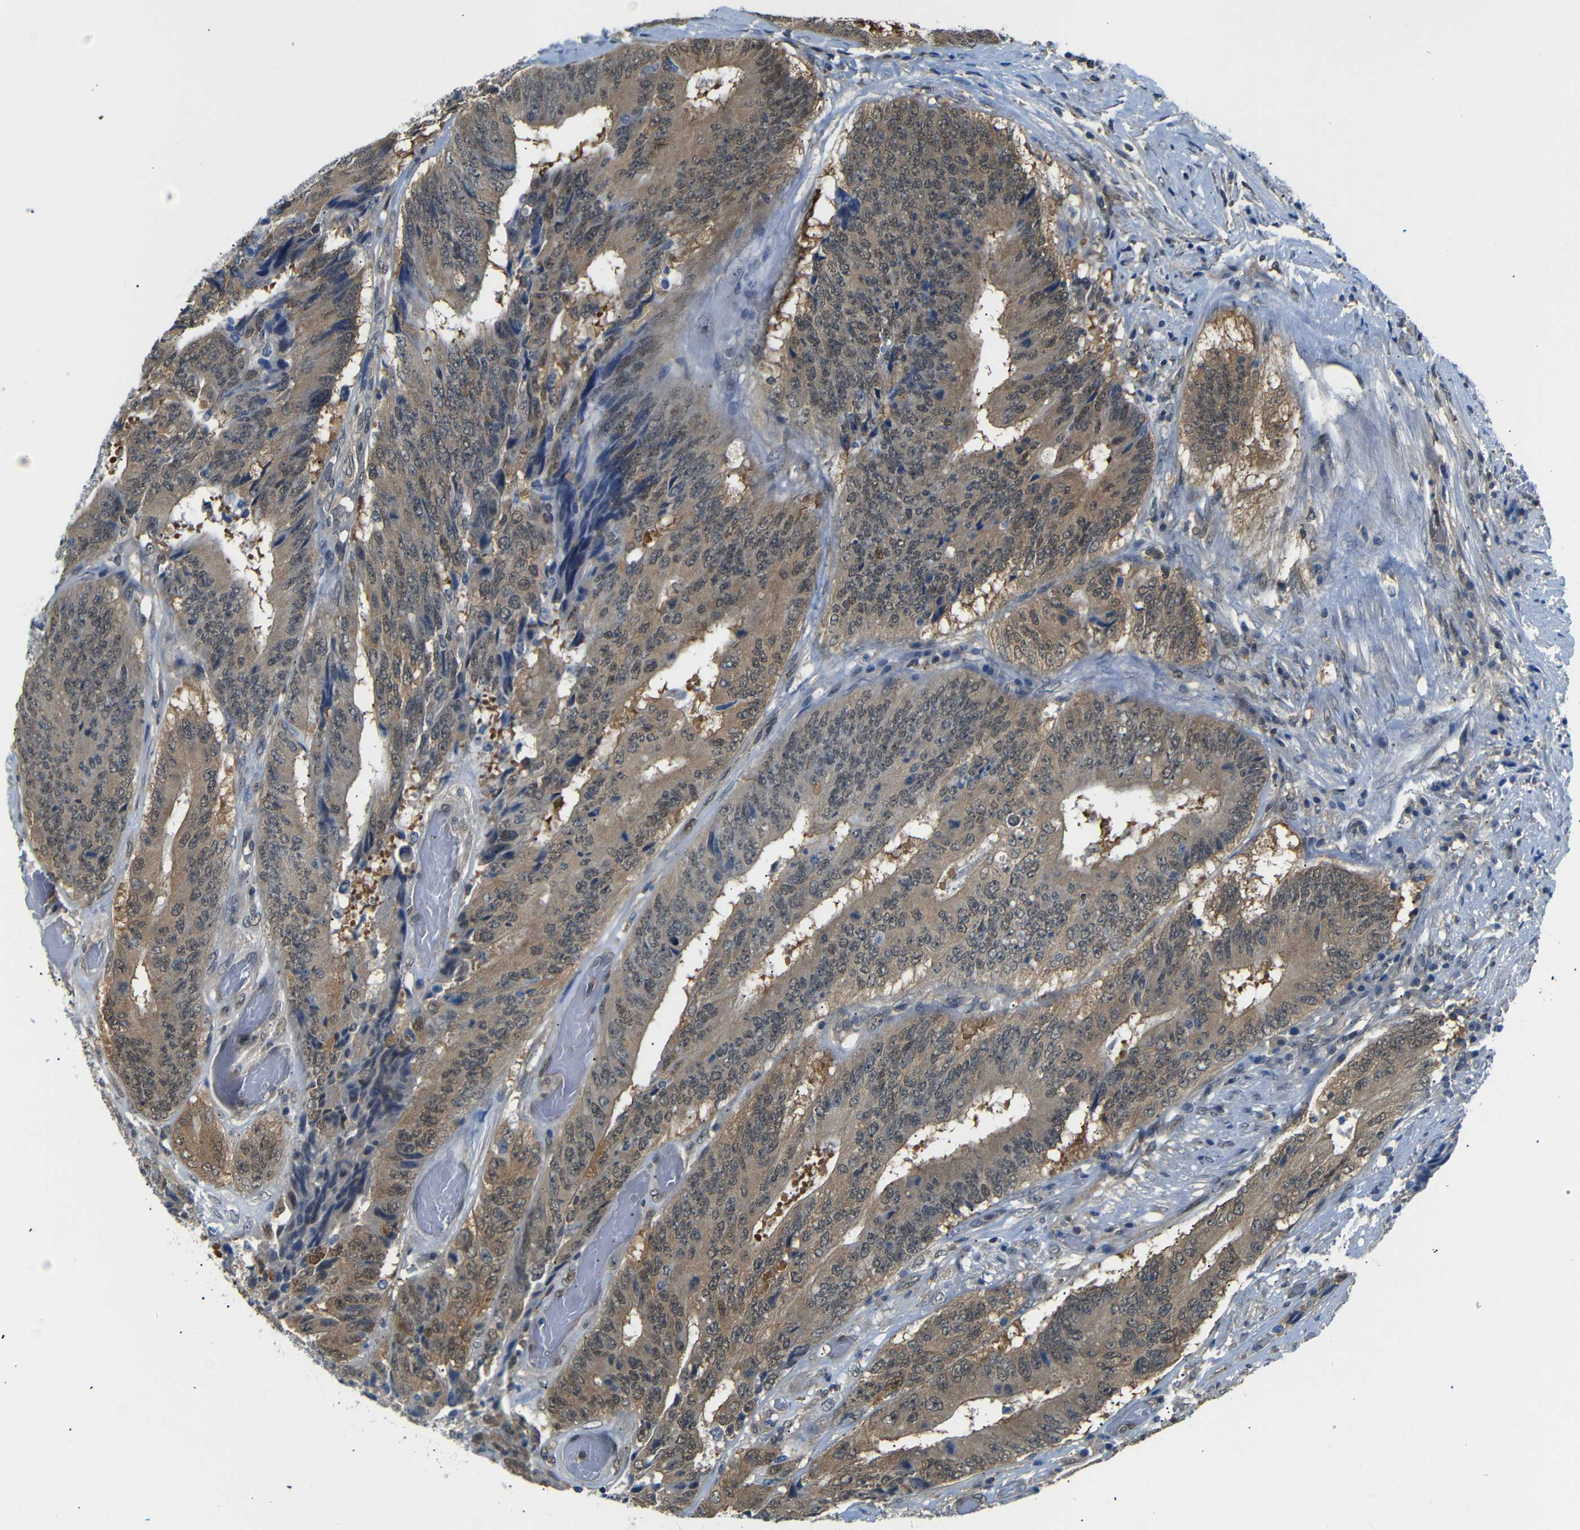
{"staining": {"intensity": "moderate", "quantity": ">75%", "location": "cytoplasmic/membranous,nuclear"}, "tissue": "colorectal cancer", "cell_type": "Tumor cells", "image_type": "cancer", "snomed": [{"axis": "morphology", "description": "Adenocarcinoma, NOS"}, {"axis": "topography", "description": "Rectum"}], "caption": "IHC staining of adenocarcinoma (colorectal), which displays medium levels of moderate cytoplasmic/membranous and nuclear positivity in about >75% of tumor cells indicating moderate cytoplasmic/membranous and nuclear protein expression. The staining was performed using DAB (3,3'-diaminobenzidine) (brown) for protein detection and nuclei were counterstained in hematoxylin (blue).", "gene": "UBXN1", "patient": {"sex": "male", "age": 72}}